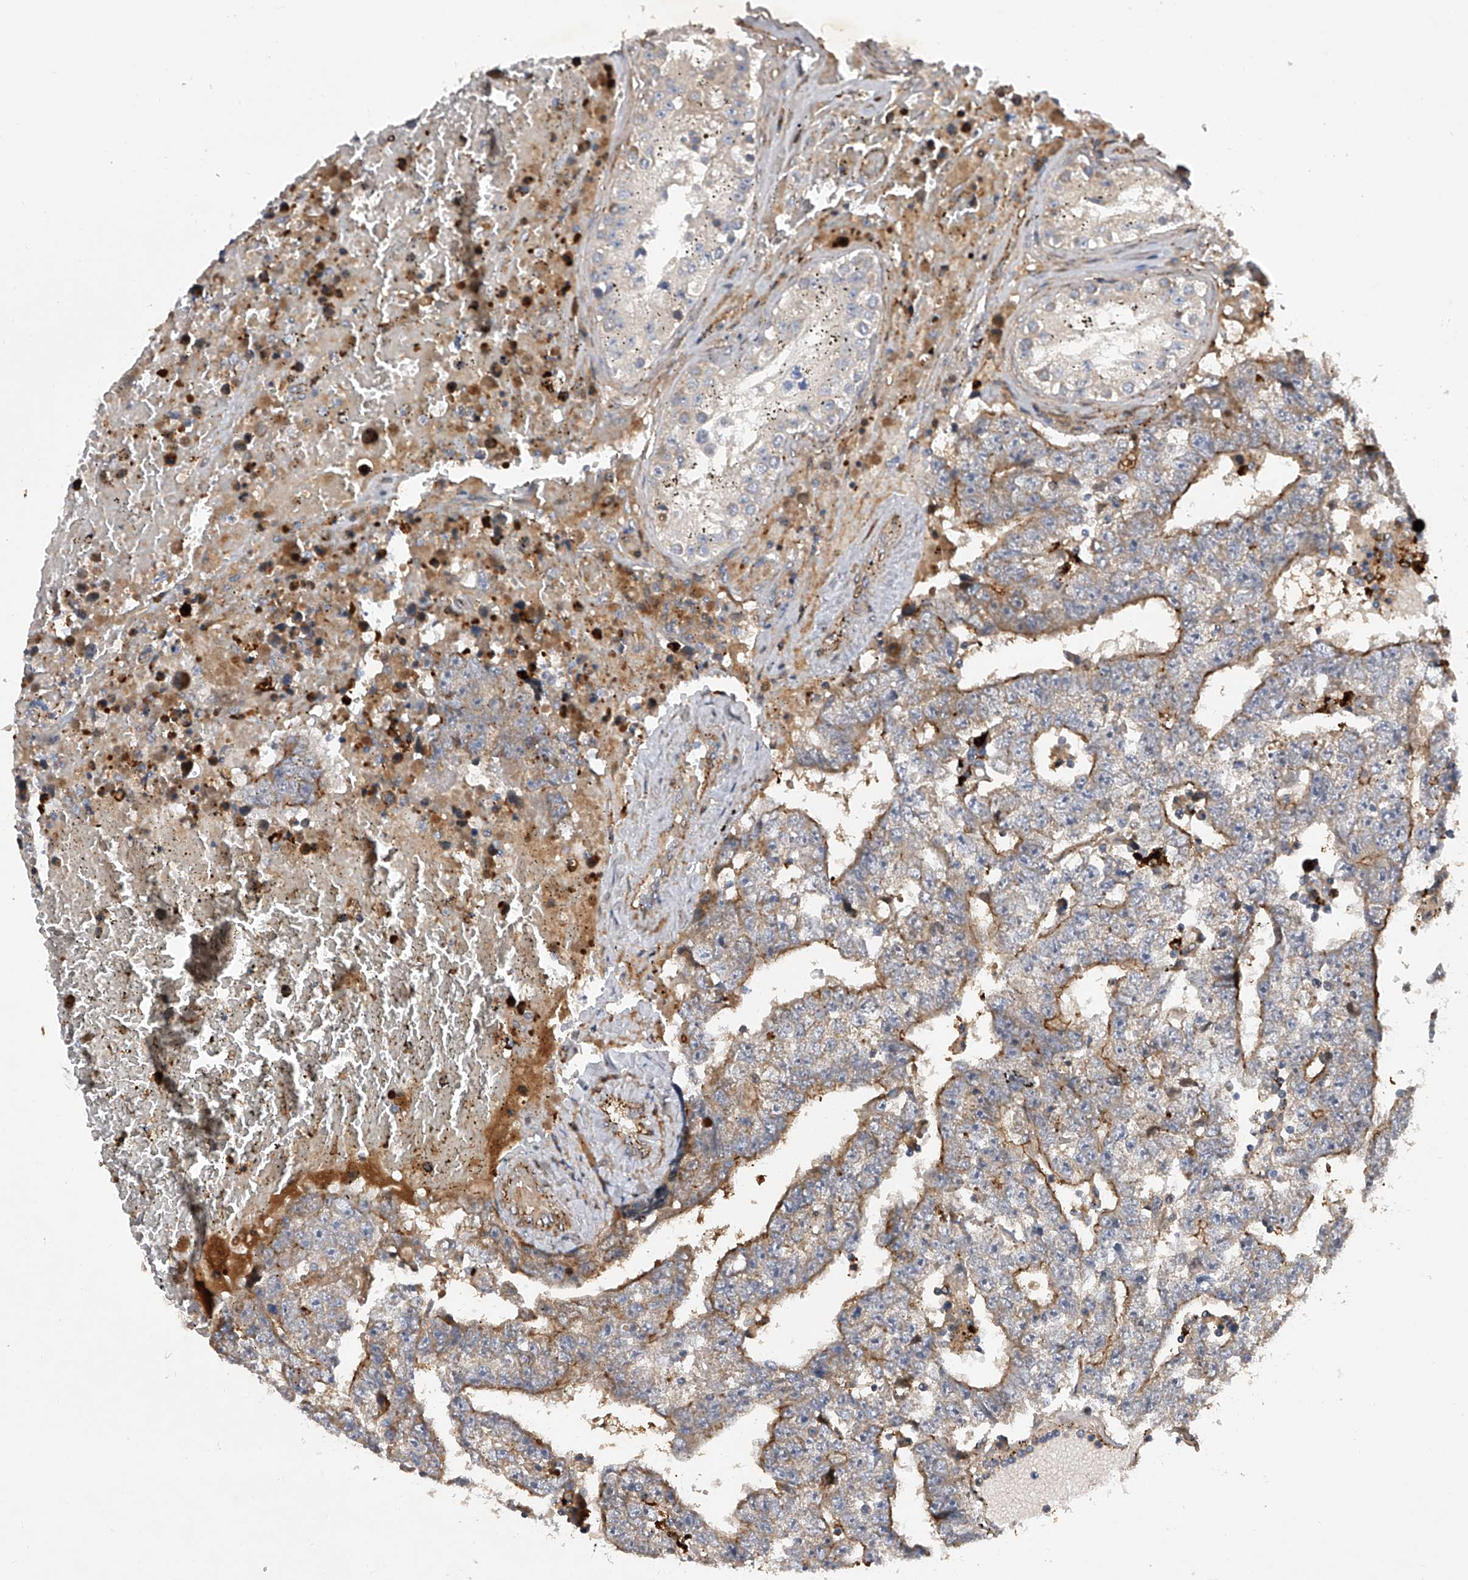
{"staining": {"intensity": "moderate", "quantity": ">75%", "location": "cytoplasmic/membranous"}, "tissue": "testis cancer", "cell_type": "Tumor cells", "image_type": "cancer", "snomed": [{"axis": "morphology", "description": "Carcinoma, Embryonal, NOS"}, {"axis": "topography", "description": "Testis"}], "caption": "Immunohistochemistry (IHC) staining of embryonal carcinoma (testis), which shows medium levels of moderate cytoplasmic/membranous staining in about >75% of tumor cells indicating moderate cytoplasmic/membranous protein positivity. The staining was performed using DAB (brown) for protein detection and nuclei were counterstained in hematoxylin (blue).", "gene": "PDSS2", "patient": {"sex": "male", "age": 25}}